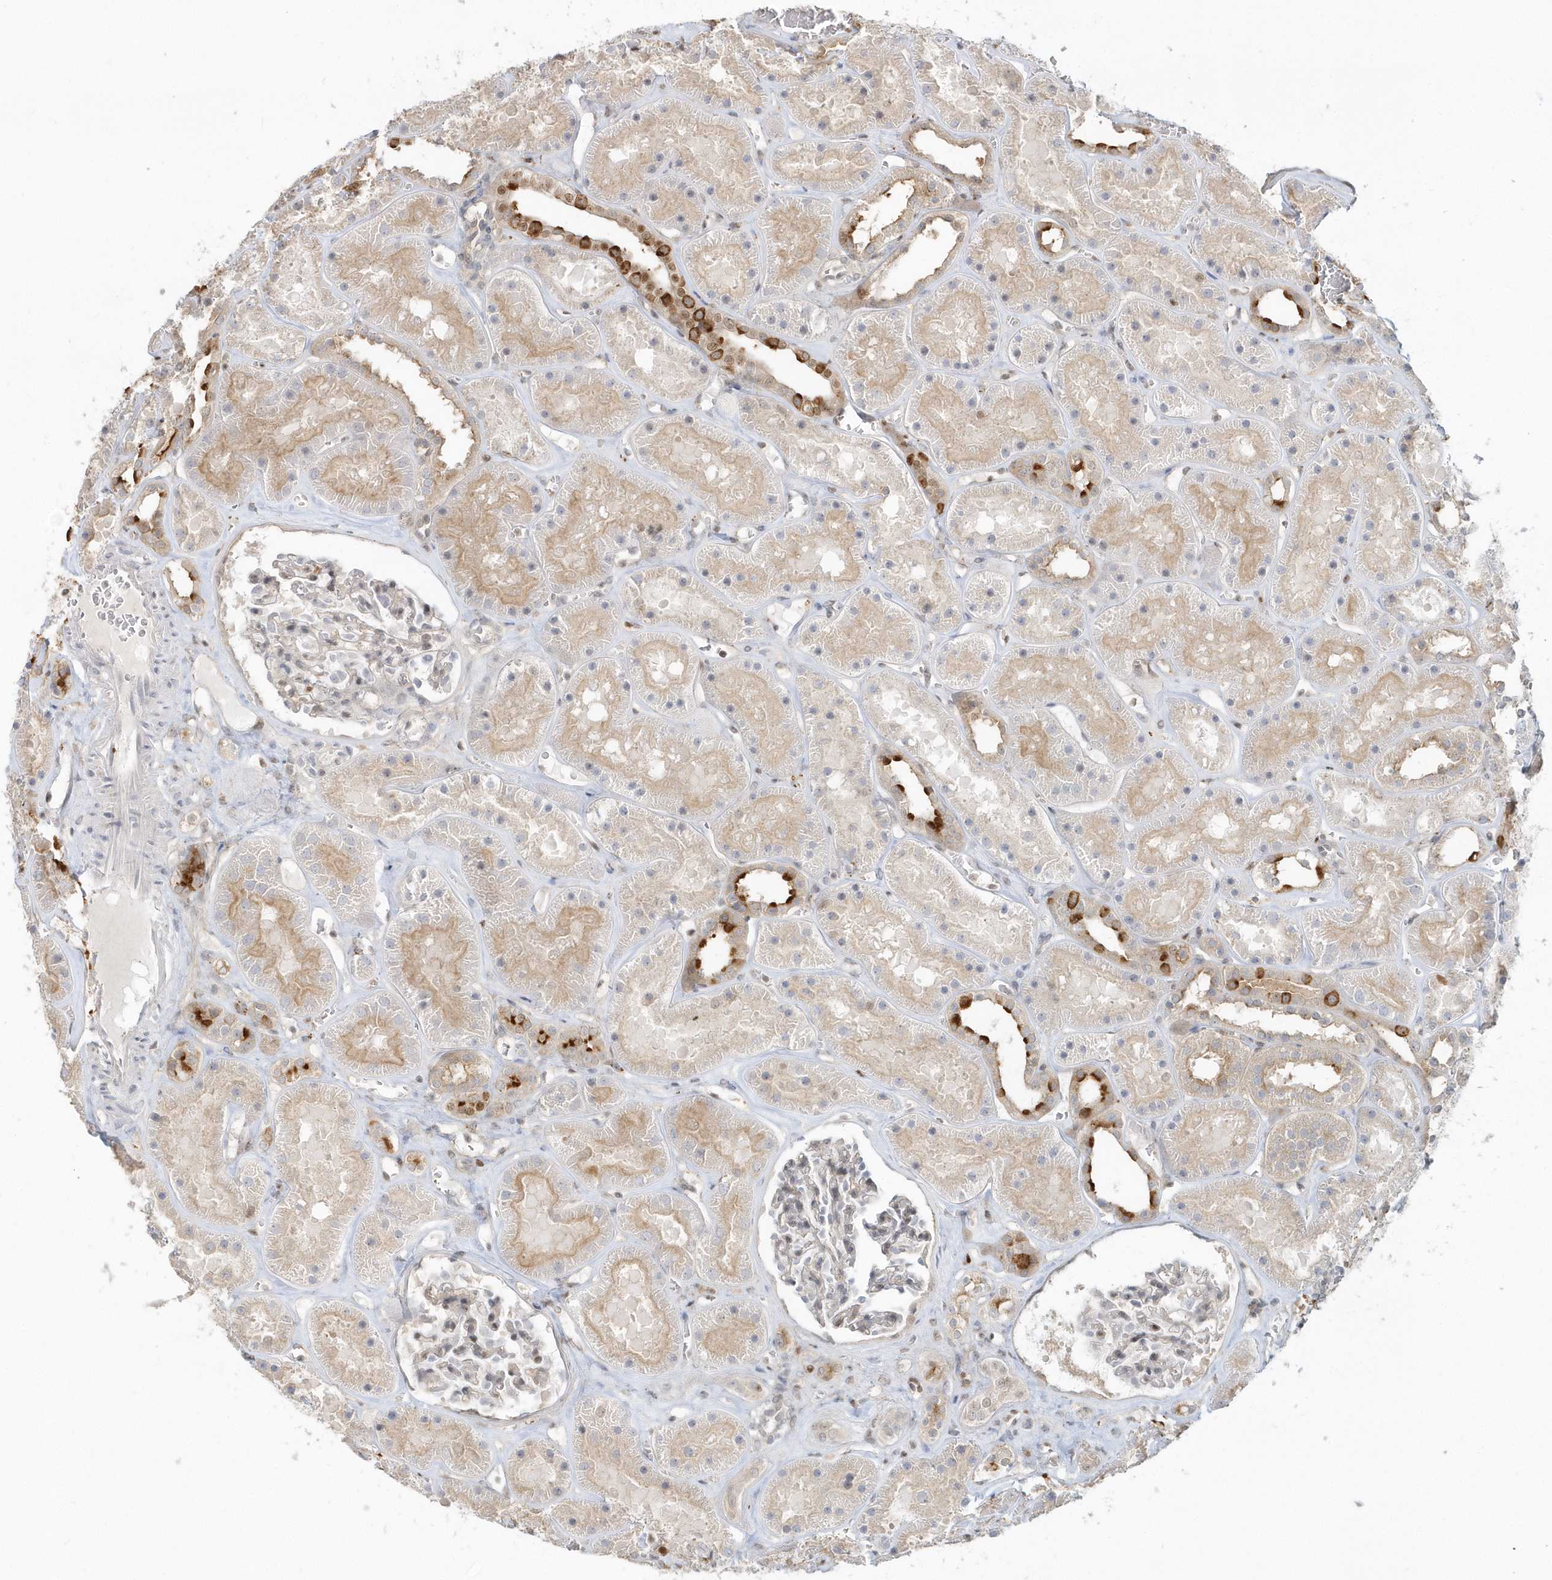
{"staining": {"intensity": "strong", "quantity": "25%-75%", "location": "nuclear"}, "tissue": "kidney", "cell_type": "Cells in glomeruli", "image_type": "normal", "snomed": [{"axis": "morphology", "description": "Normal tissue, NOS"}, {"axis": "topography", "description": "Kidney"}], "caption": "Unremarkable kidney displays strong nuclear staining in approximately 25%-75% of cells in glomeruli.", "gene": "SUMO2", "patient": {"sex": "female", "age": 41}}